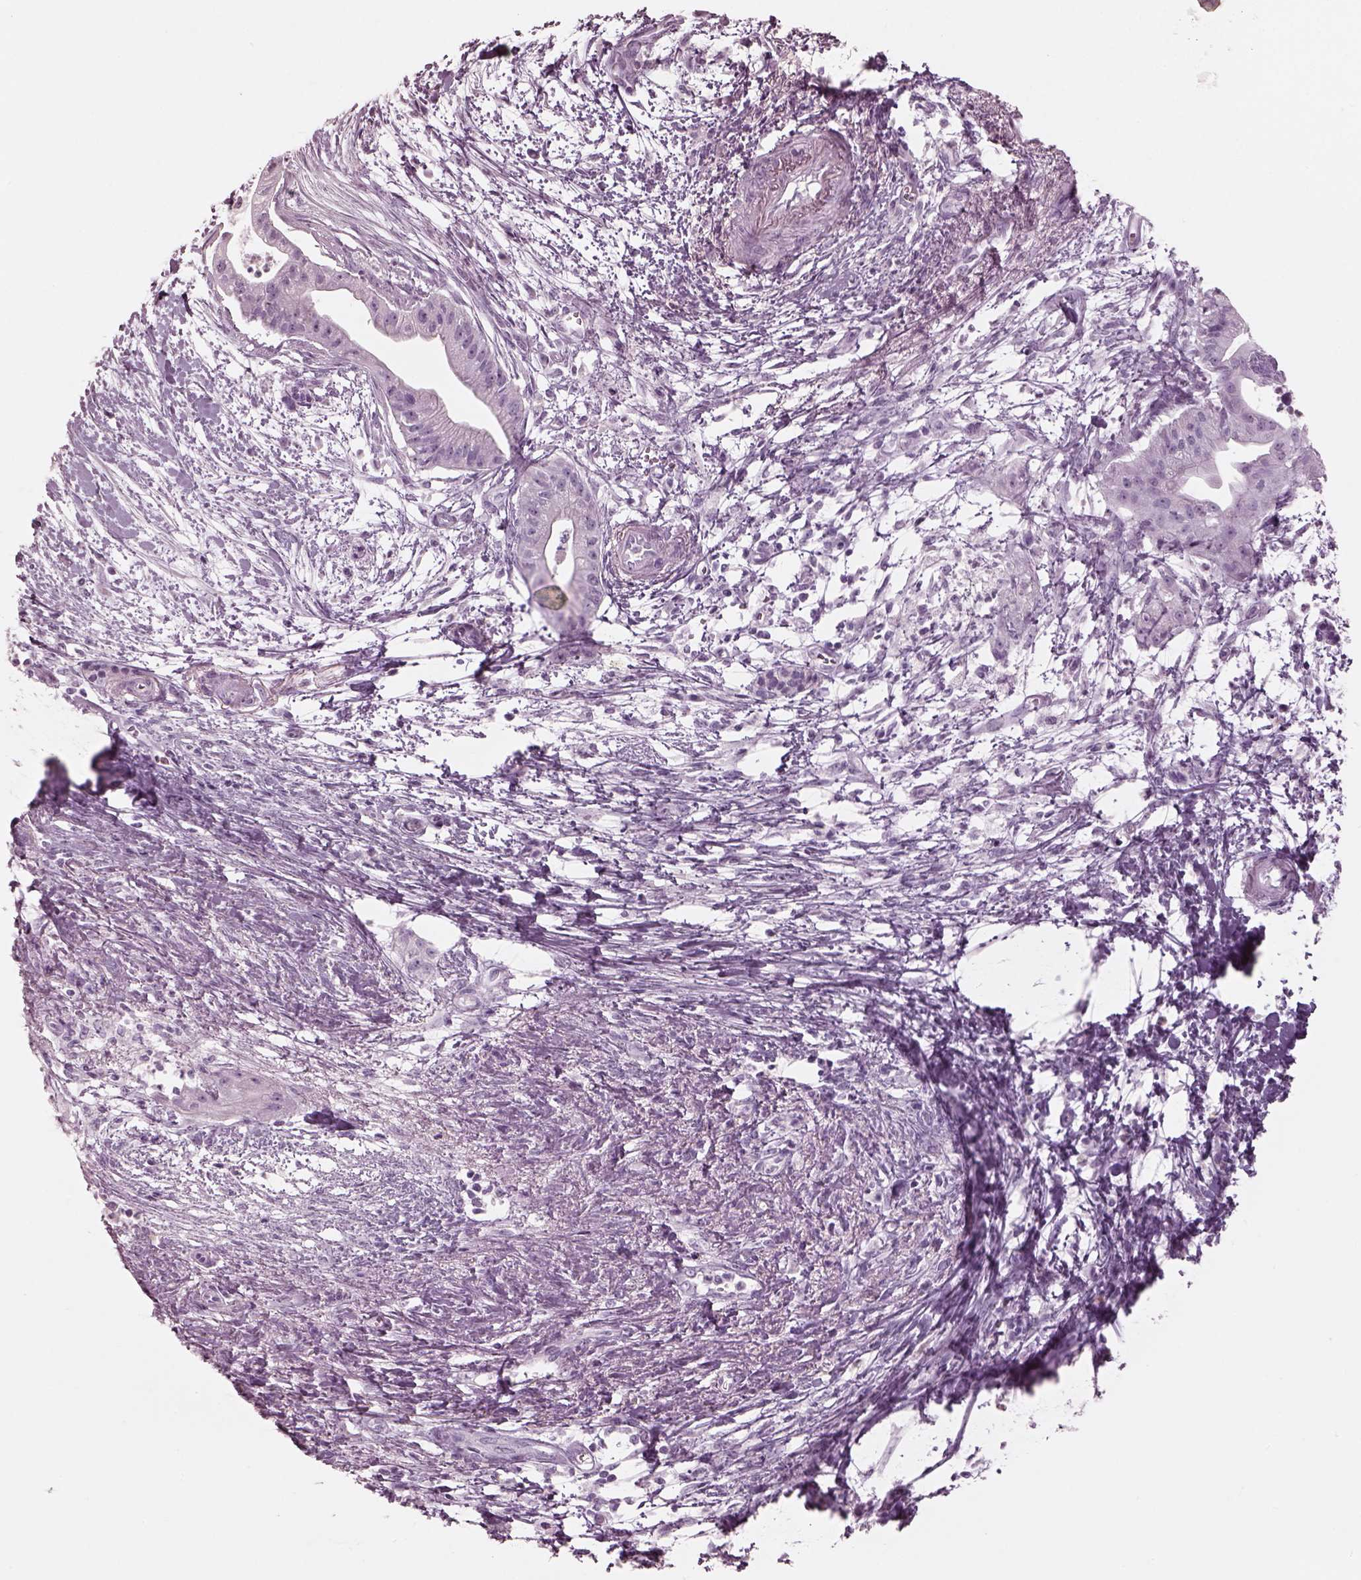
{"staining": {"intensity": "negative", "quantity": "none", "location": "none"}, "tissue": "pancreatic cancer", "cell_type": "Tumor cells", "image_type": "cancer", "snomed": [{"axis": "morphology", "description": "Normal tissue, NOS"}, {"axis": "morphology", "description": "Adenocarcinoma, NOS"}, {"axis": "topography", "description": "Lymph node"}, {"axis": "topography", "description": "Pancreas"}], "caption": "Histopathology image shows no protein positivity in tumor cells of adenocarcinoma (pancreatic) tissue.", "gene": "OPN4", "patient": {"sex": "female", "age": 58}}